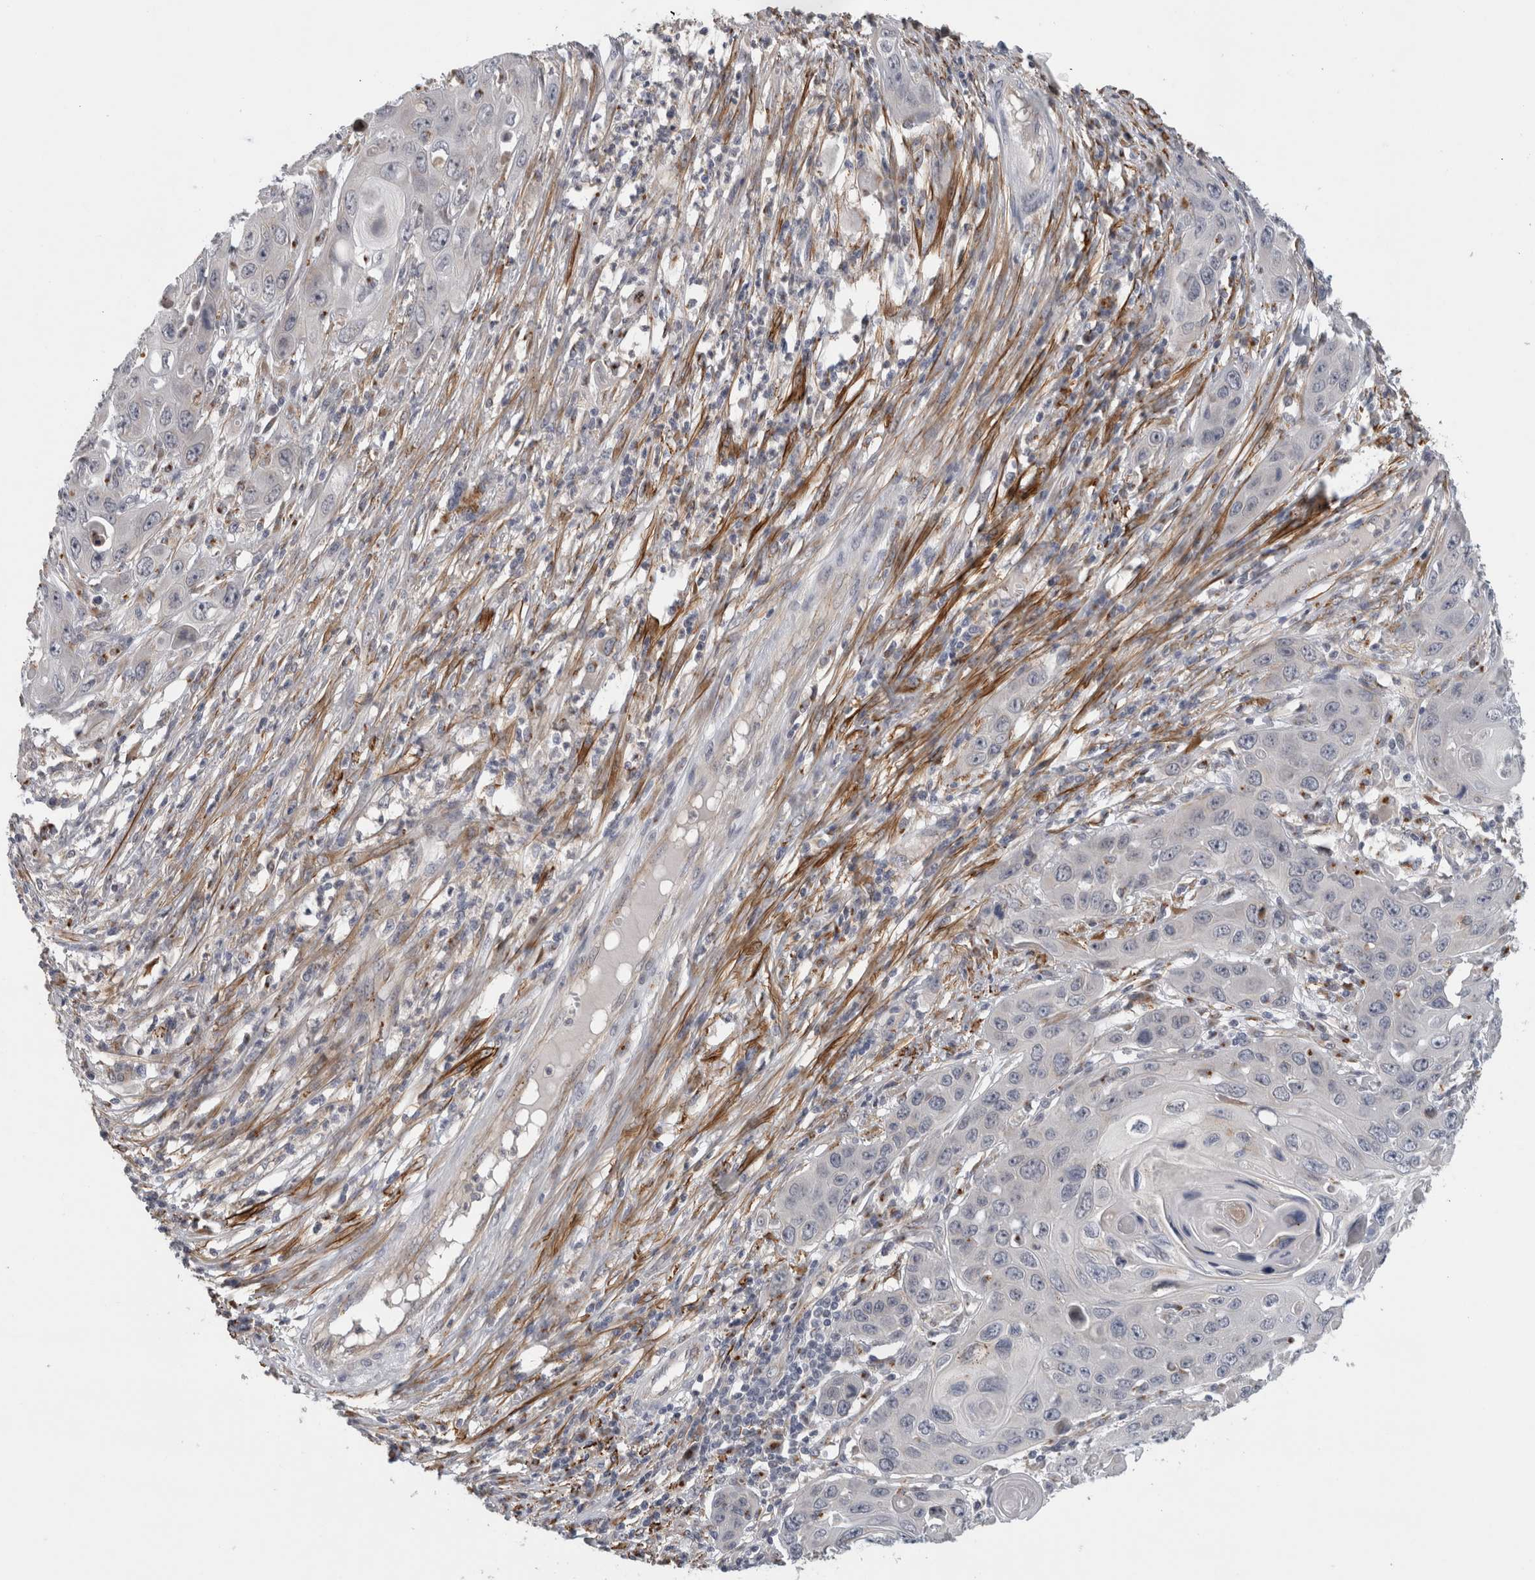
{"staining": {"intensity": "negative", "quantity": "none", "location": "none"}, "tissue": "skin cancer", "cell_type": "Tumor cells", "image_type": "cancer", "snomed": [{"axis": "morphology", "description": "Squamous cell carcinoma, NOS"}, {"axis": "topography", "description": "Skin"}], "caption": "This is an immunohistochemistry photomicrograph of human skin cancer. There is no staining in tumor cells.", "gene": "MGAT1", "patient": {"sex": "male", "age": 55}}